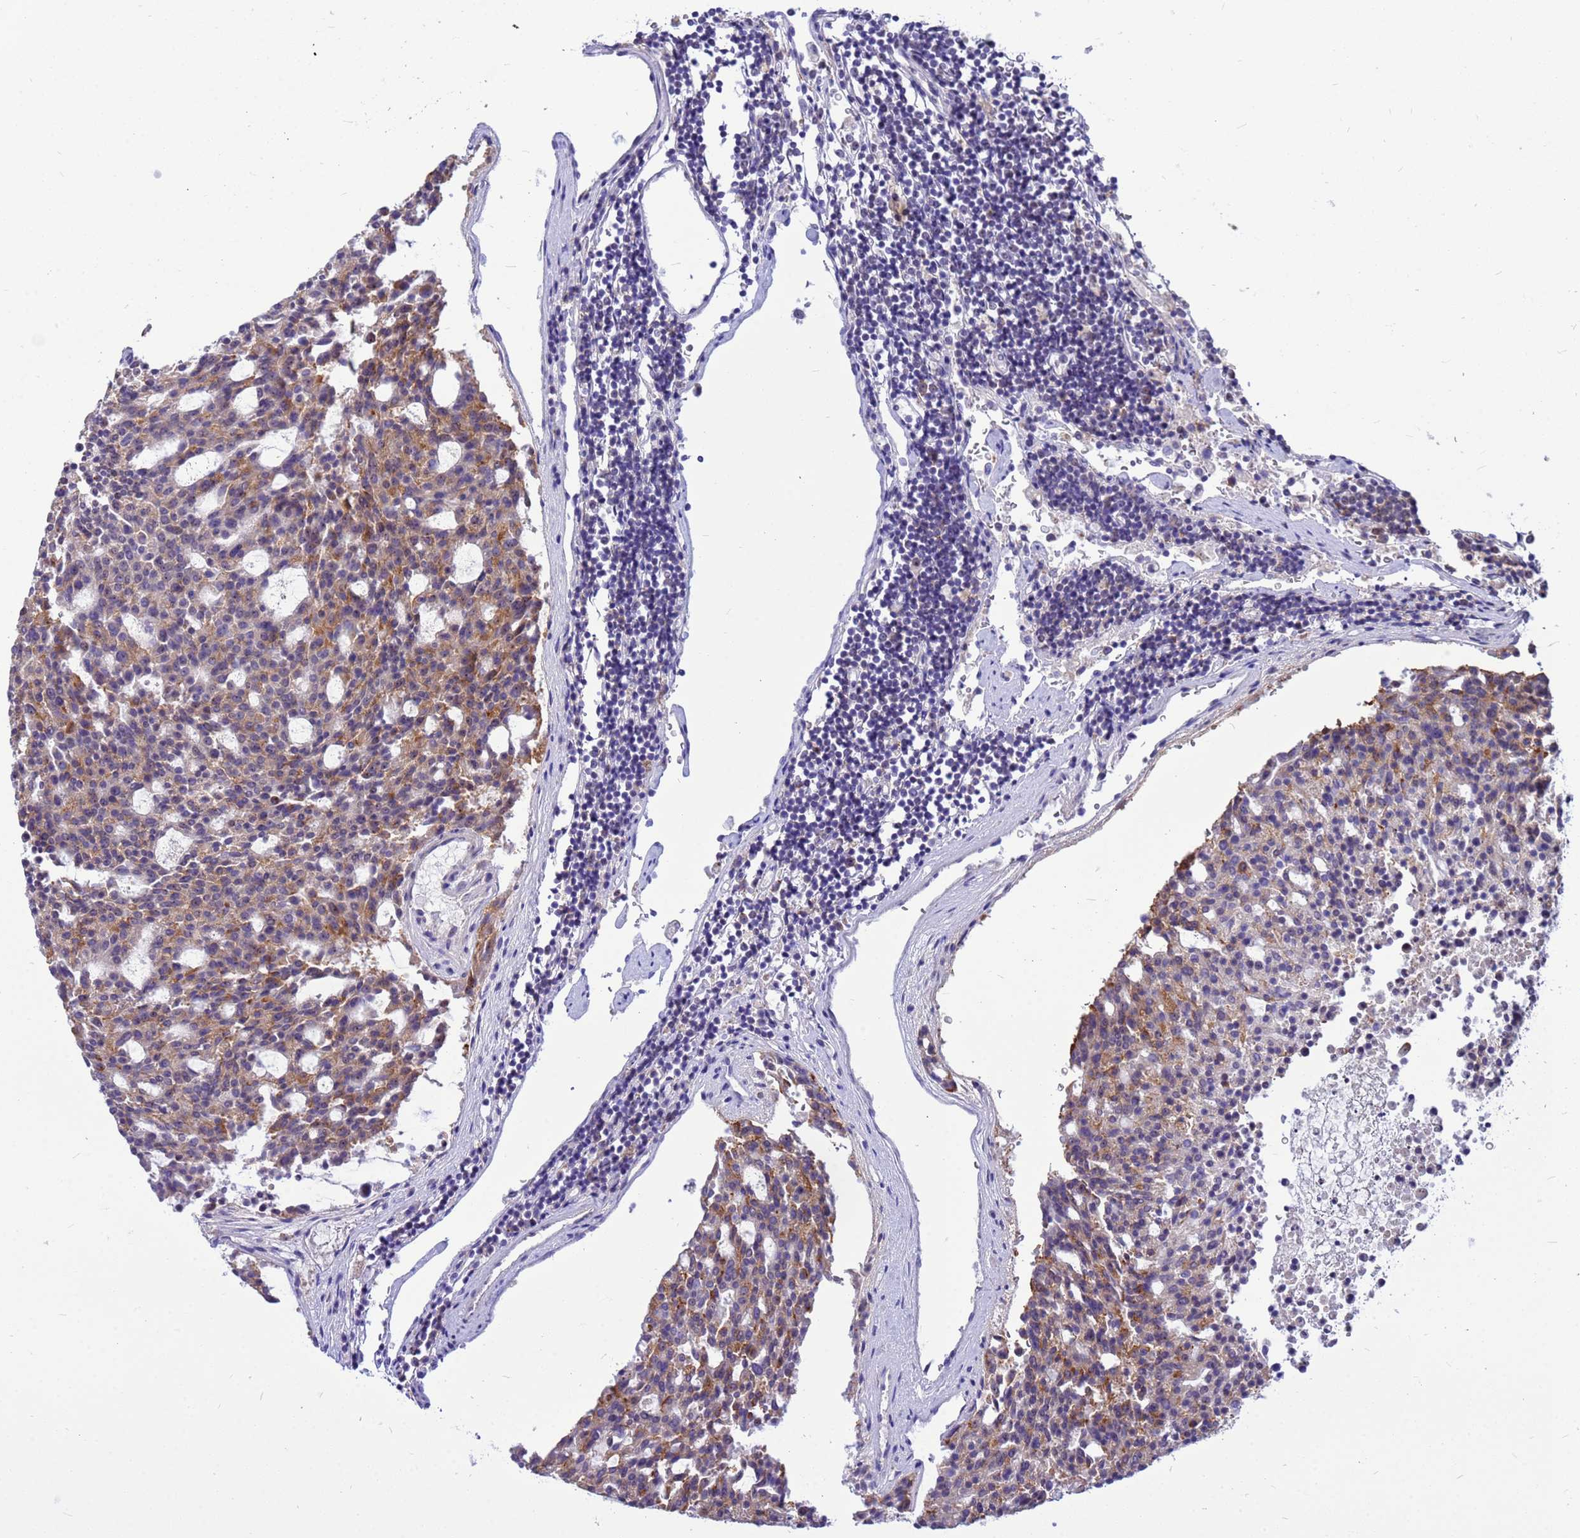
{"staining": {"intensity": "moderate", "quantity": ">75%", "location": "cytoplasmic/membranous"}, "tissue": "carcinoid", "cell_type": "Tumor cells", "image_type": "cancer", "snomed": [{"axis": "morphology", "description": "Carcinoid, malignant, NOS"}, {"axis": "topography", "description": "Pancreas"}], "caption": "Protein expression analysis of carcinoid reveals moderate cytoplasmic/membranous expression in about >75% of tumor cells.", "gene": "DMRTC2", "patient": {"sex": "female", "age": 54}}